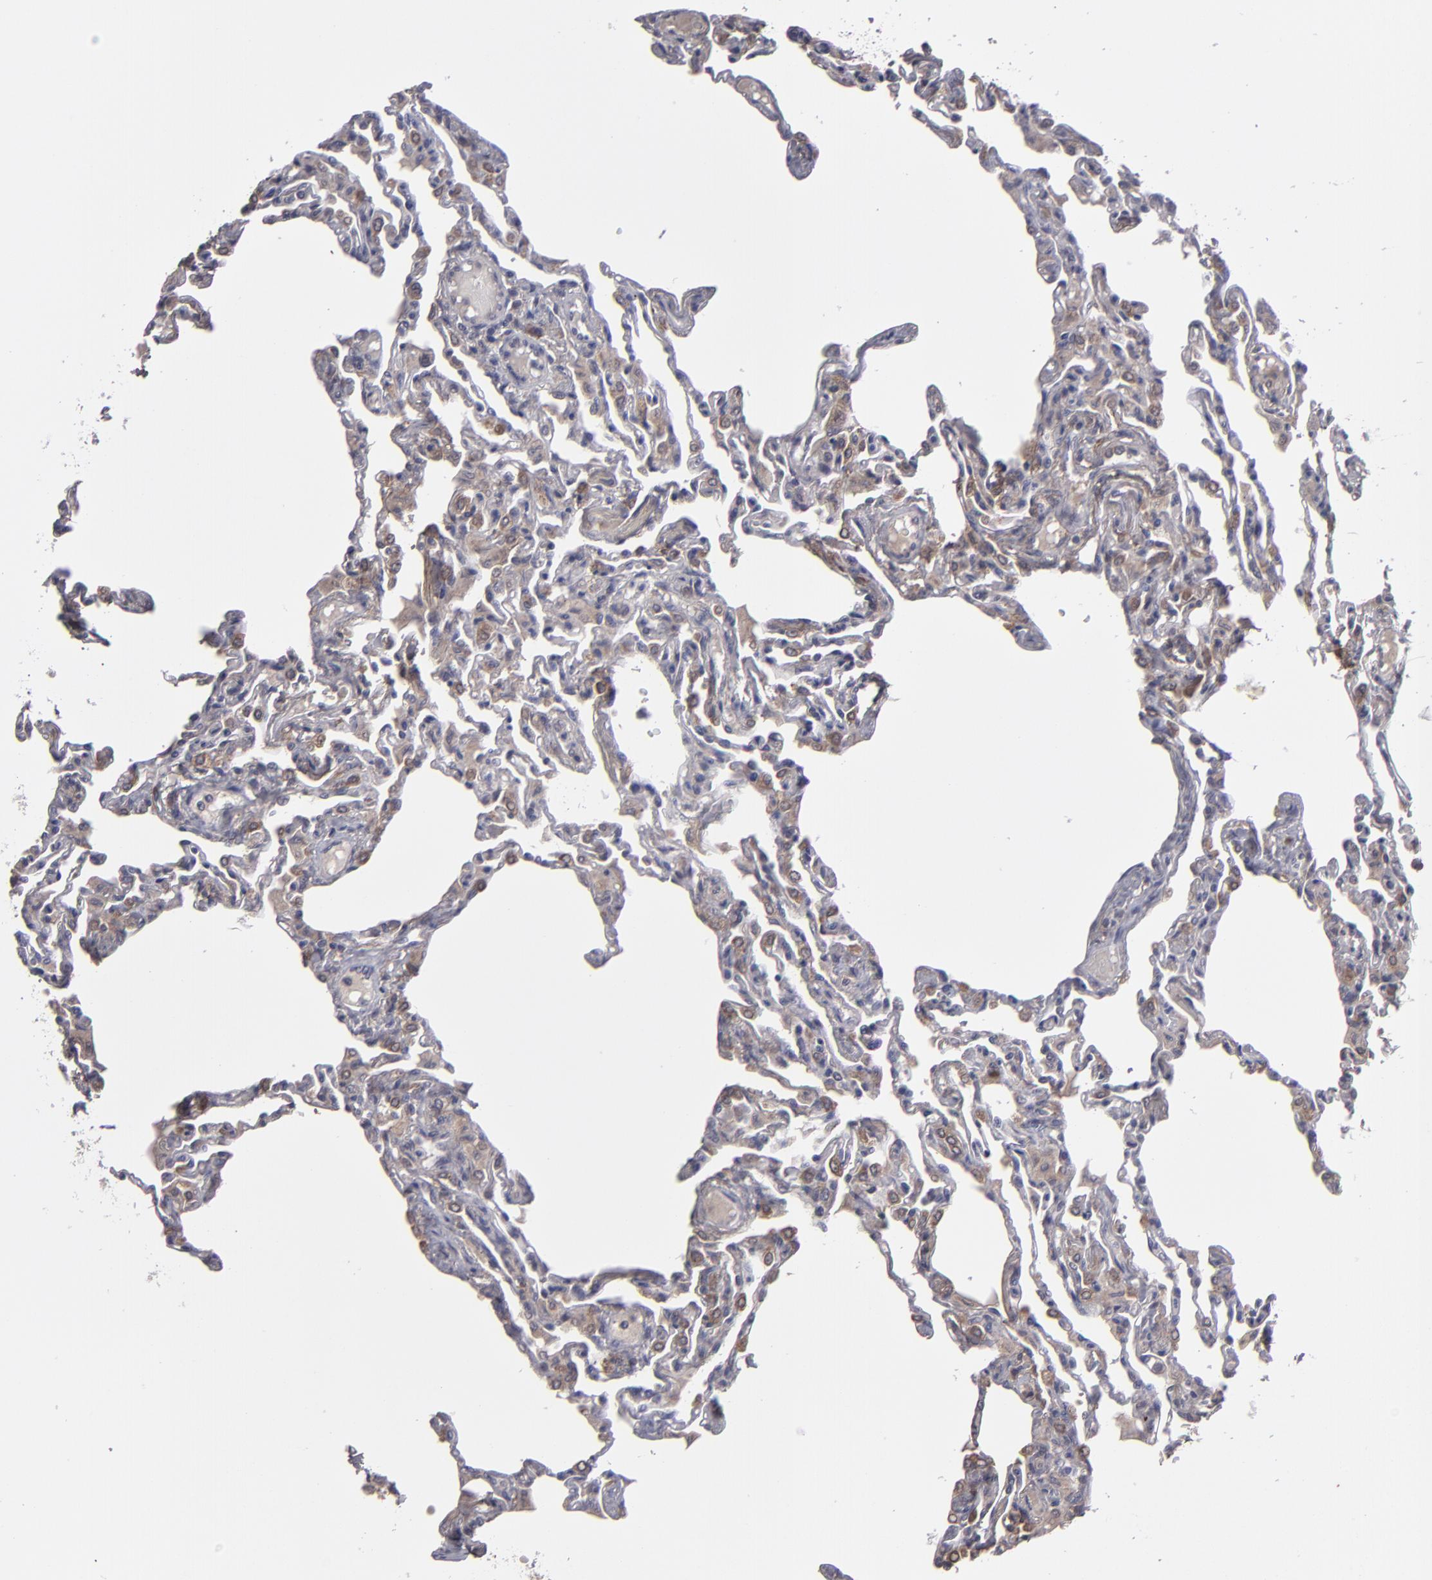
{"staining": {"intensity": "weak", "quantity": "<25%", "location": "cytoplasmic/membranous"}, "tissue": "lung", "cell_type": "Alveolar cells", "image_type": "normal", "snomed": [{"axis": "morphology", "description": "Normal tissue, NOS"}, {"axis": "topography", "description": "Lung"}], "caption": "This is a micrograph of immunohistochemistry staining of normal lung, which shows no expression in alveolar cells.", "gene": "IL12A", "patient": {"sex": "female", "age": 49}}